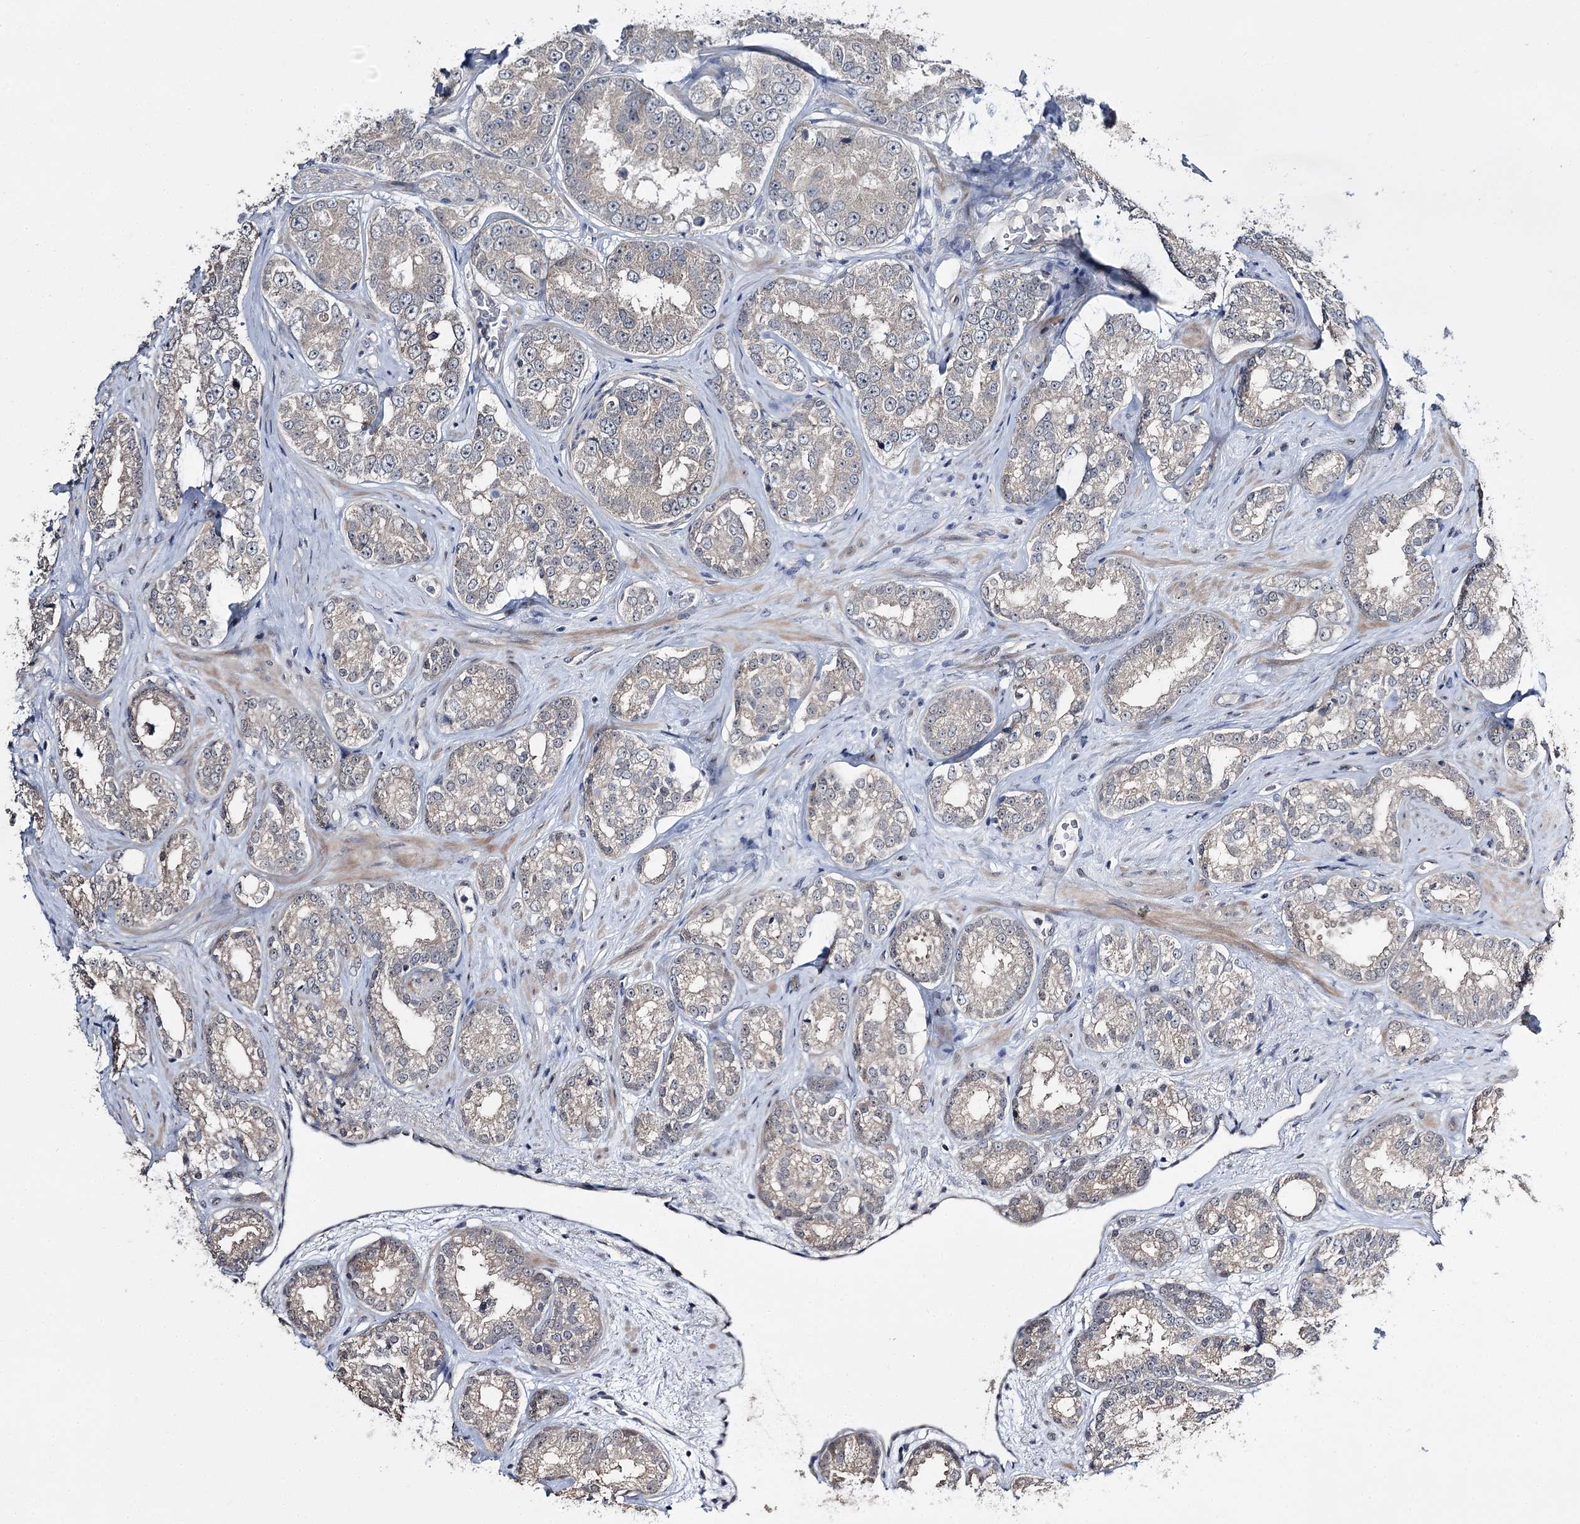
{"staining": {"intensity": "weak", "quantity": "<25%", "location": "cytoplasmic/membranous"}, "tissue": "prostate cancer", "cell_type": "Tumor cells", "image_type": "cancer", "snomed": [{"axis": "morphology", "description": "Normal tissue, NOS"}, {"axis": "morphology", "description": "Adenocarcinoma, High grade"}, {"axis": "topography", "description": "Prostate"}], "caption": "Immunohistochemical staining of human prostate high-grade adenocarcinoma reveals no significant positivity in tumor cells.", "gene": "PHYHIPL", "patient": {"sex": "male", "age": 83}}